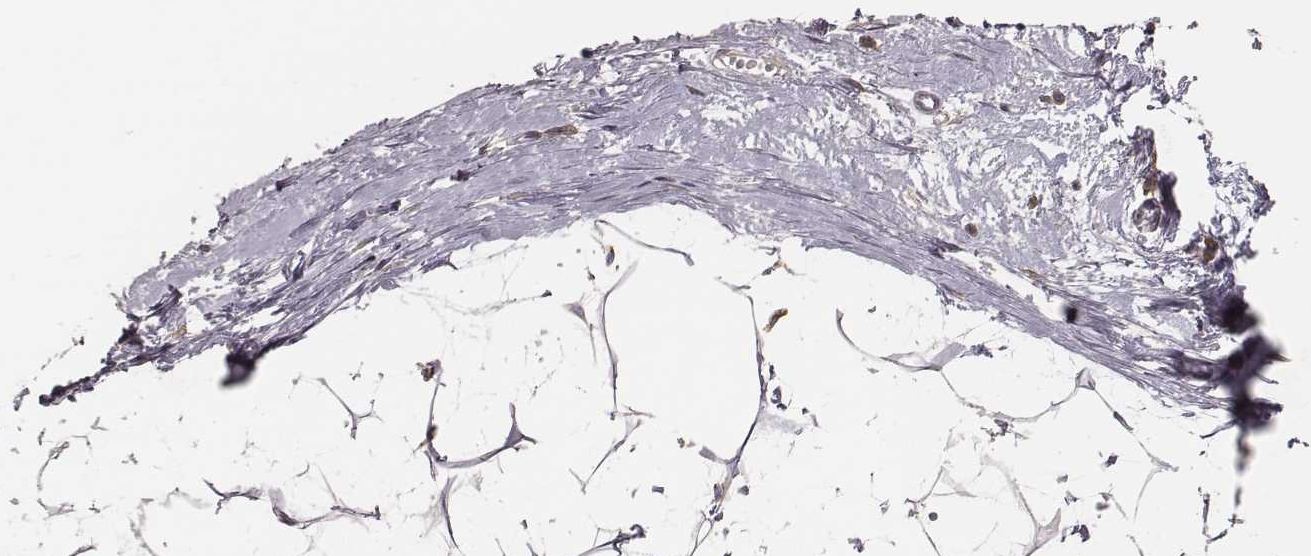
{"staining": {"intensity": "negative", "quantity": "none", "location": "none"}, "tissue": "breast", "cell_type": "Adipocytes", "image_type": "normal", "snomed": [{"axis": "morphology", "description": "Normal tissue, NOS"}, {"axis": "topography", "description": "Breast"}], "caption": "IHC of unremarkable human breast exhibits no expression in adipocytes.", "gene": "PILRA", "patient": {"sex": "female", "age": 45}}